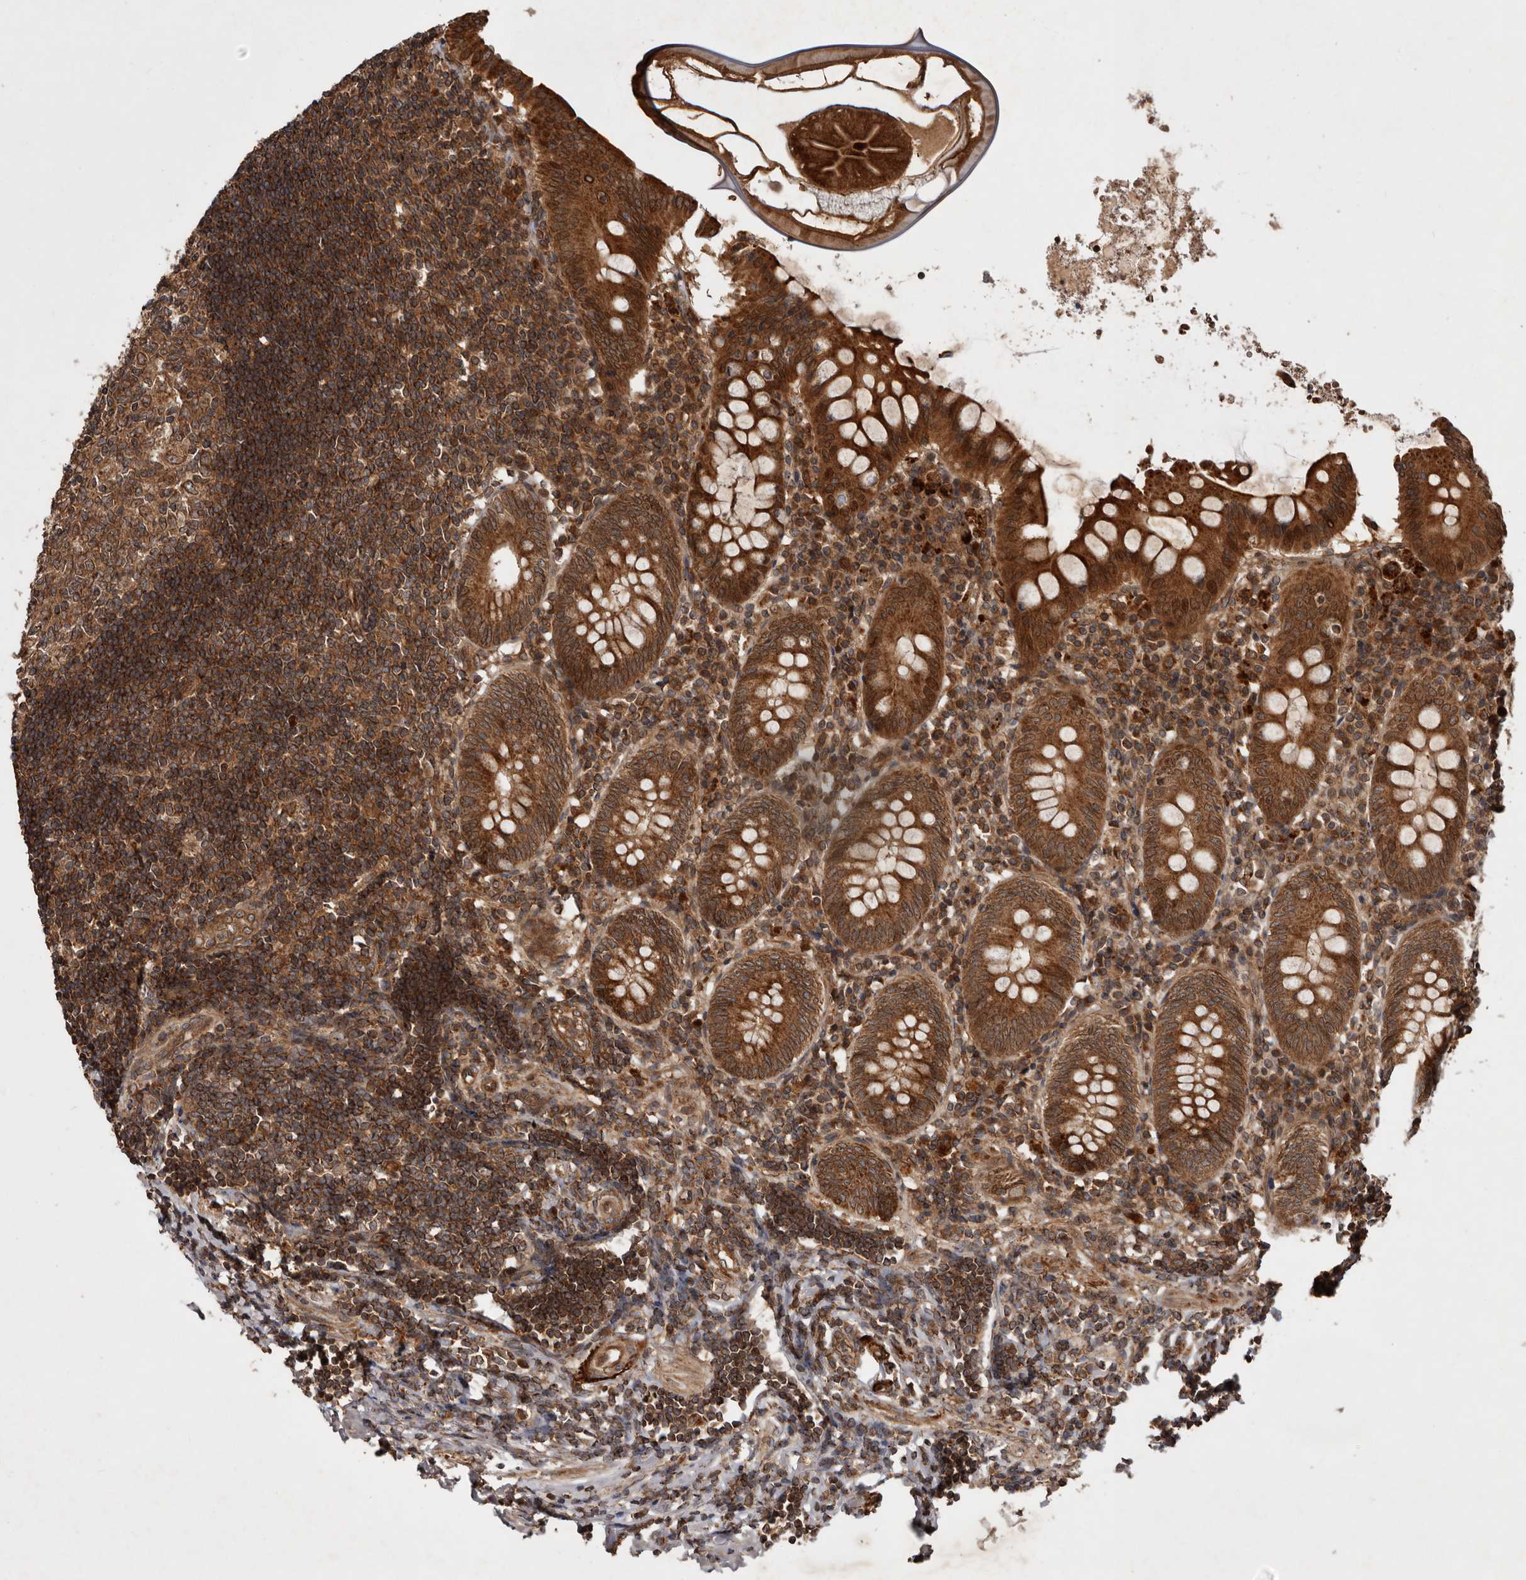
{"staining": {"intensity": "strong", "quantity": ">75%", "location": "cytoplasmic/membranous,nuclear"}, "tissue": "appendix", "cell_type": "Glandular cells", "image_type": "normal", "snomed": [{"axis": "morphology", "description": "Normal tissue, NOS"}, {"axis": "topography", "description": "Appendix"}], "caption": "Immunohistochemistry (IHC) photomicrograph of unremarkable appendix: human appendix stained using IHC demonstrates high levels of strong protein expression localized specifically in the cytoplasmic/membranous,nuclear of glandular cells, appearing as a cytoplasmic/membranous,nuclear brown color.", "gene": "STK36", "patient": {"sex": "female", "age": 54}}